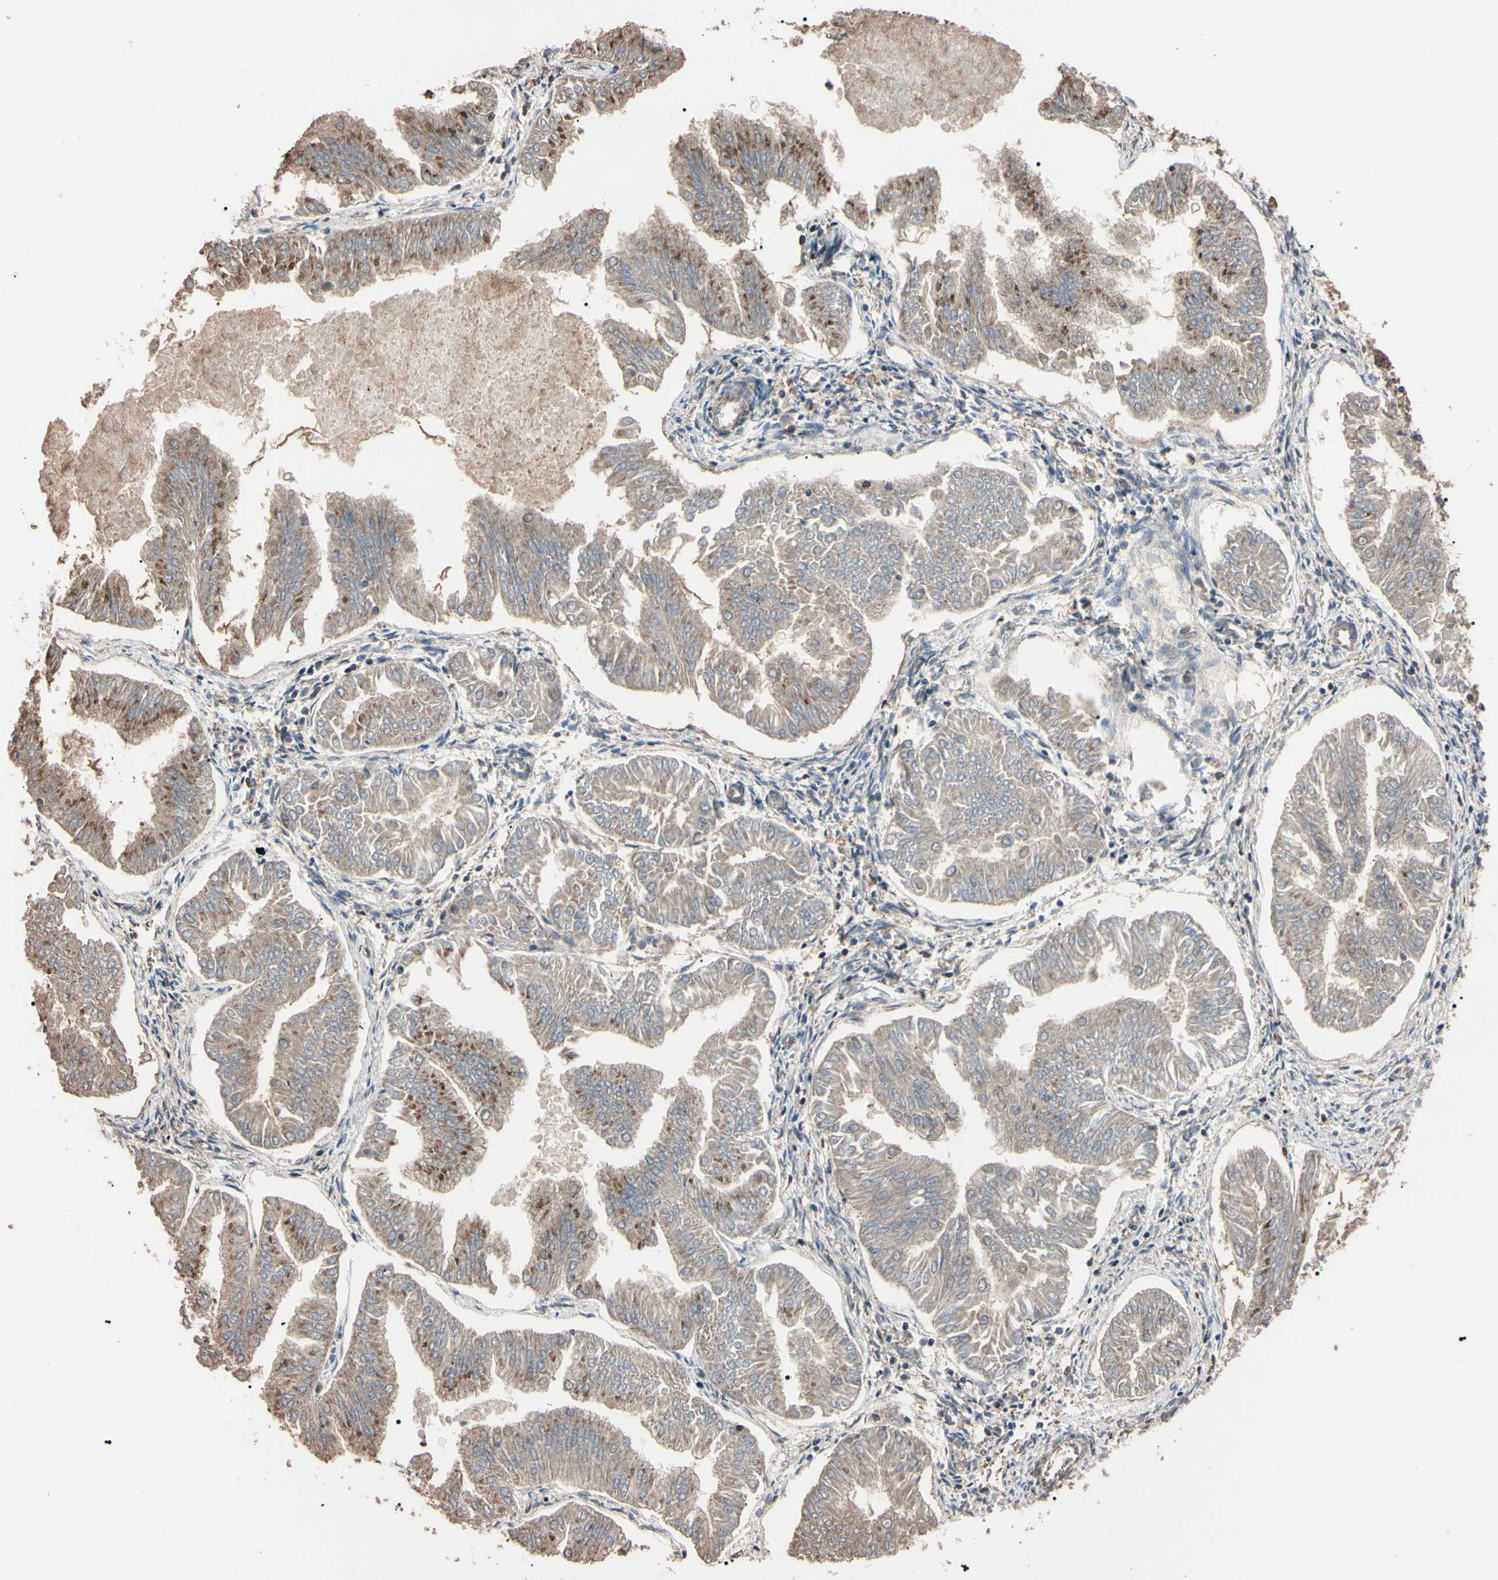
{"staining": {"intensity": "moderate", "quantity": "25%-75%", "location": "cytoplasmic/membranous"}, "tissue": "endometrial cancer", "cell_type": "Tumor cells", "image_type": "cancer", "snomed": [{"axis": "morphology", "description": "Adenocarcinoma, NOS"}, {"axis": "topography", "description": "Endometrium"}], "caption": "Tumor cells demonstrate medium levels of moderate cytoplasmic/membranous expression in about 25%-75% of cells in human adenocarcinoma (endometrial). The staining was performed using DAB (3,3'-diaminobenzidine), with brown indicating positive protein expression. Nuclei are stained blue with hematoxylin.", "gene": "TNFRSF1A", "patient": {"sex": "female", "age": 53}}